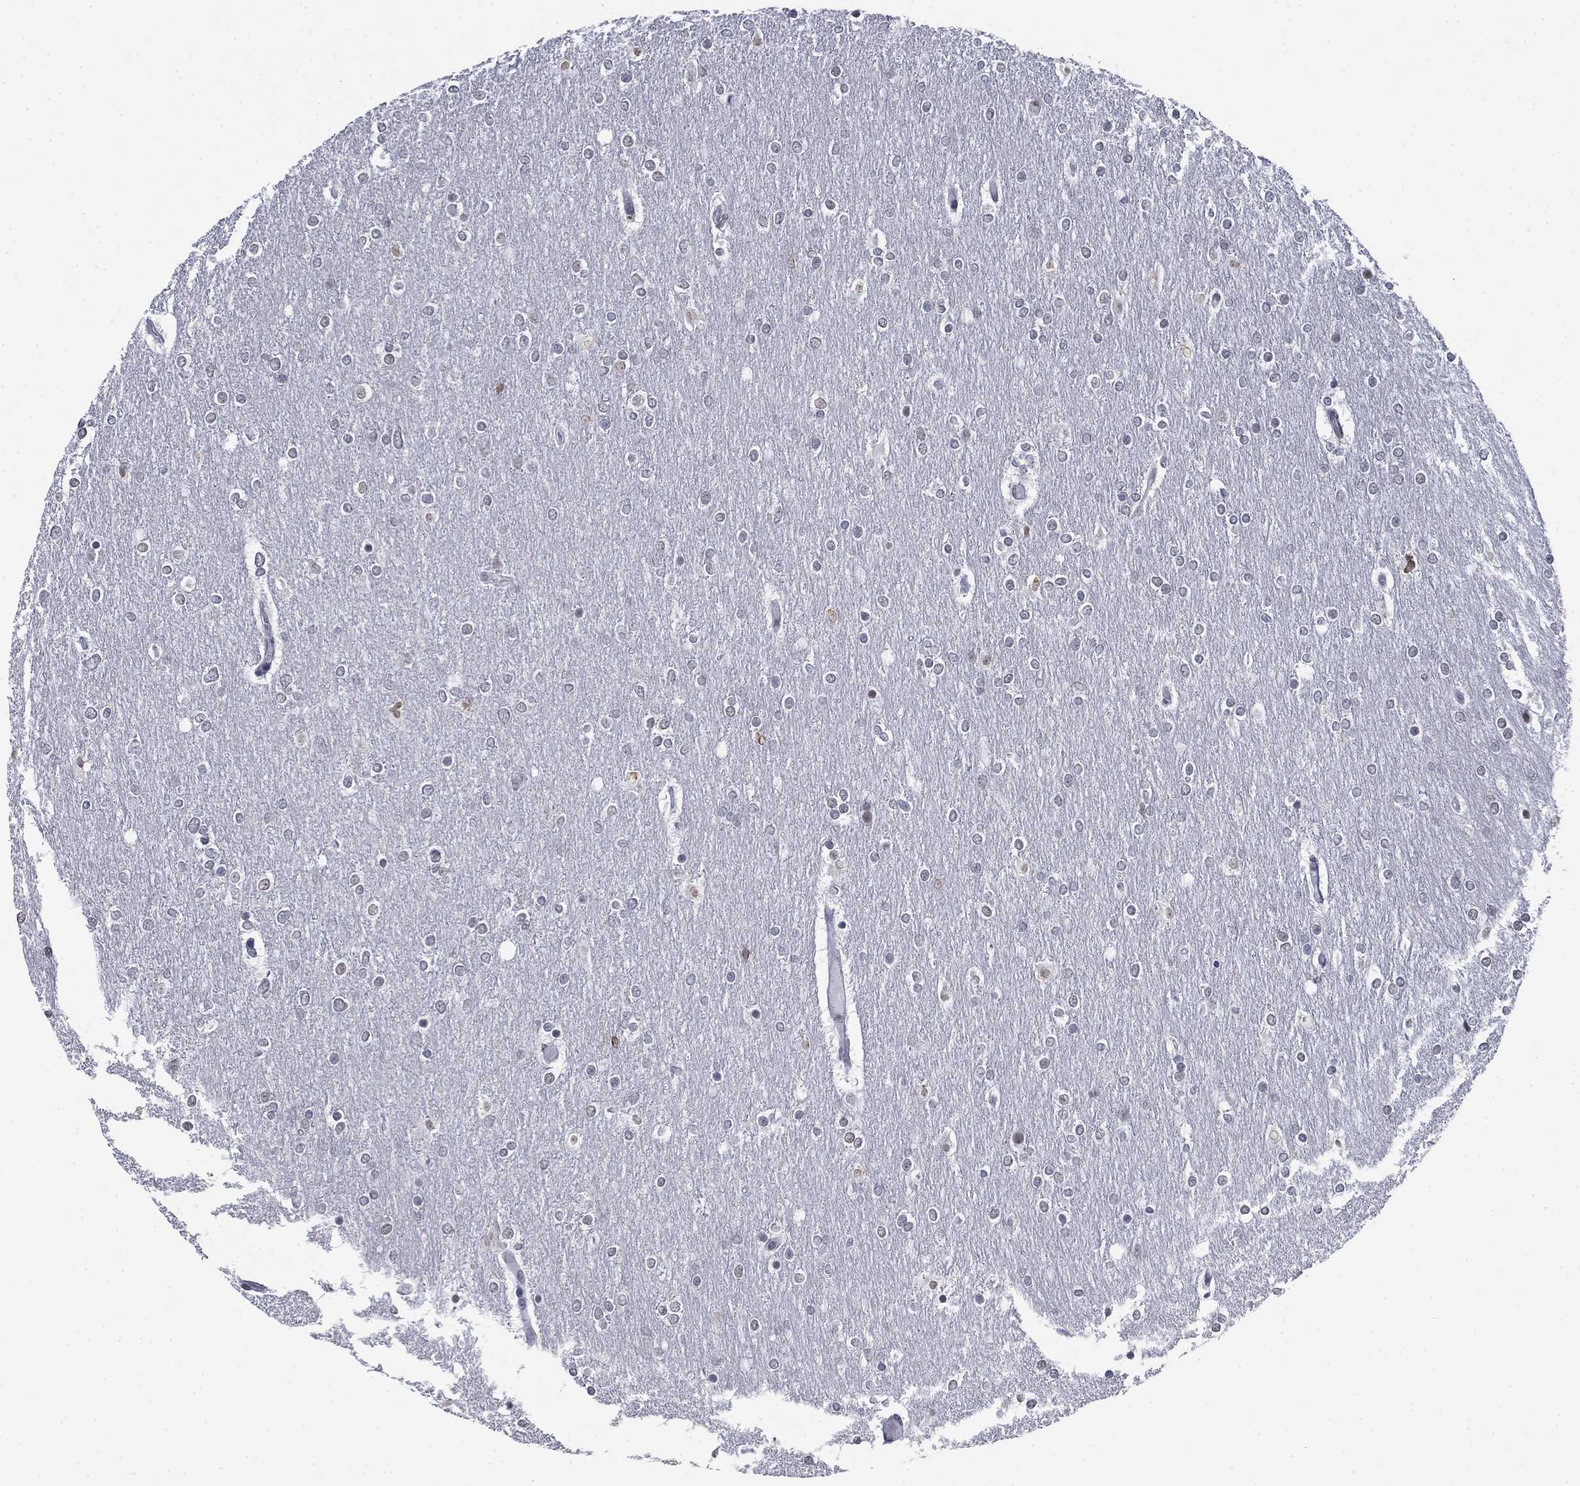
{"staining": {"intensity": "moderate", "quantity": "<25%", "location": "cytoplasmic/membranous,nuclear"}, "tissue": "glioma", "cell_type": "Tumor cells", "image_type": "cancer", "snomed": [{"axis": "morphology", "description": "Glioma, malignant, High grade"}, {"axis": "topography", "description": "Brain"}], "caption": "Immunohistochemistry of malignant glioma (high-grade) reveals low levels of moderate cytoplasmic/membranous and nuclear staining in about <25% of tumor cells. The protein of interest is shown in brown color, while the nuclei are stained blue.", "gene": "TOR1AIP1", "patient": {"sex": "female", "age": 61}}